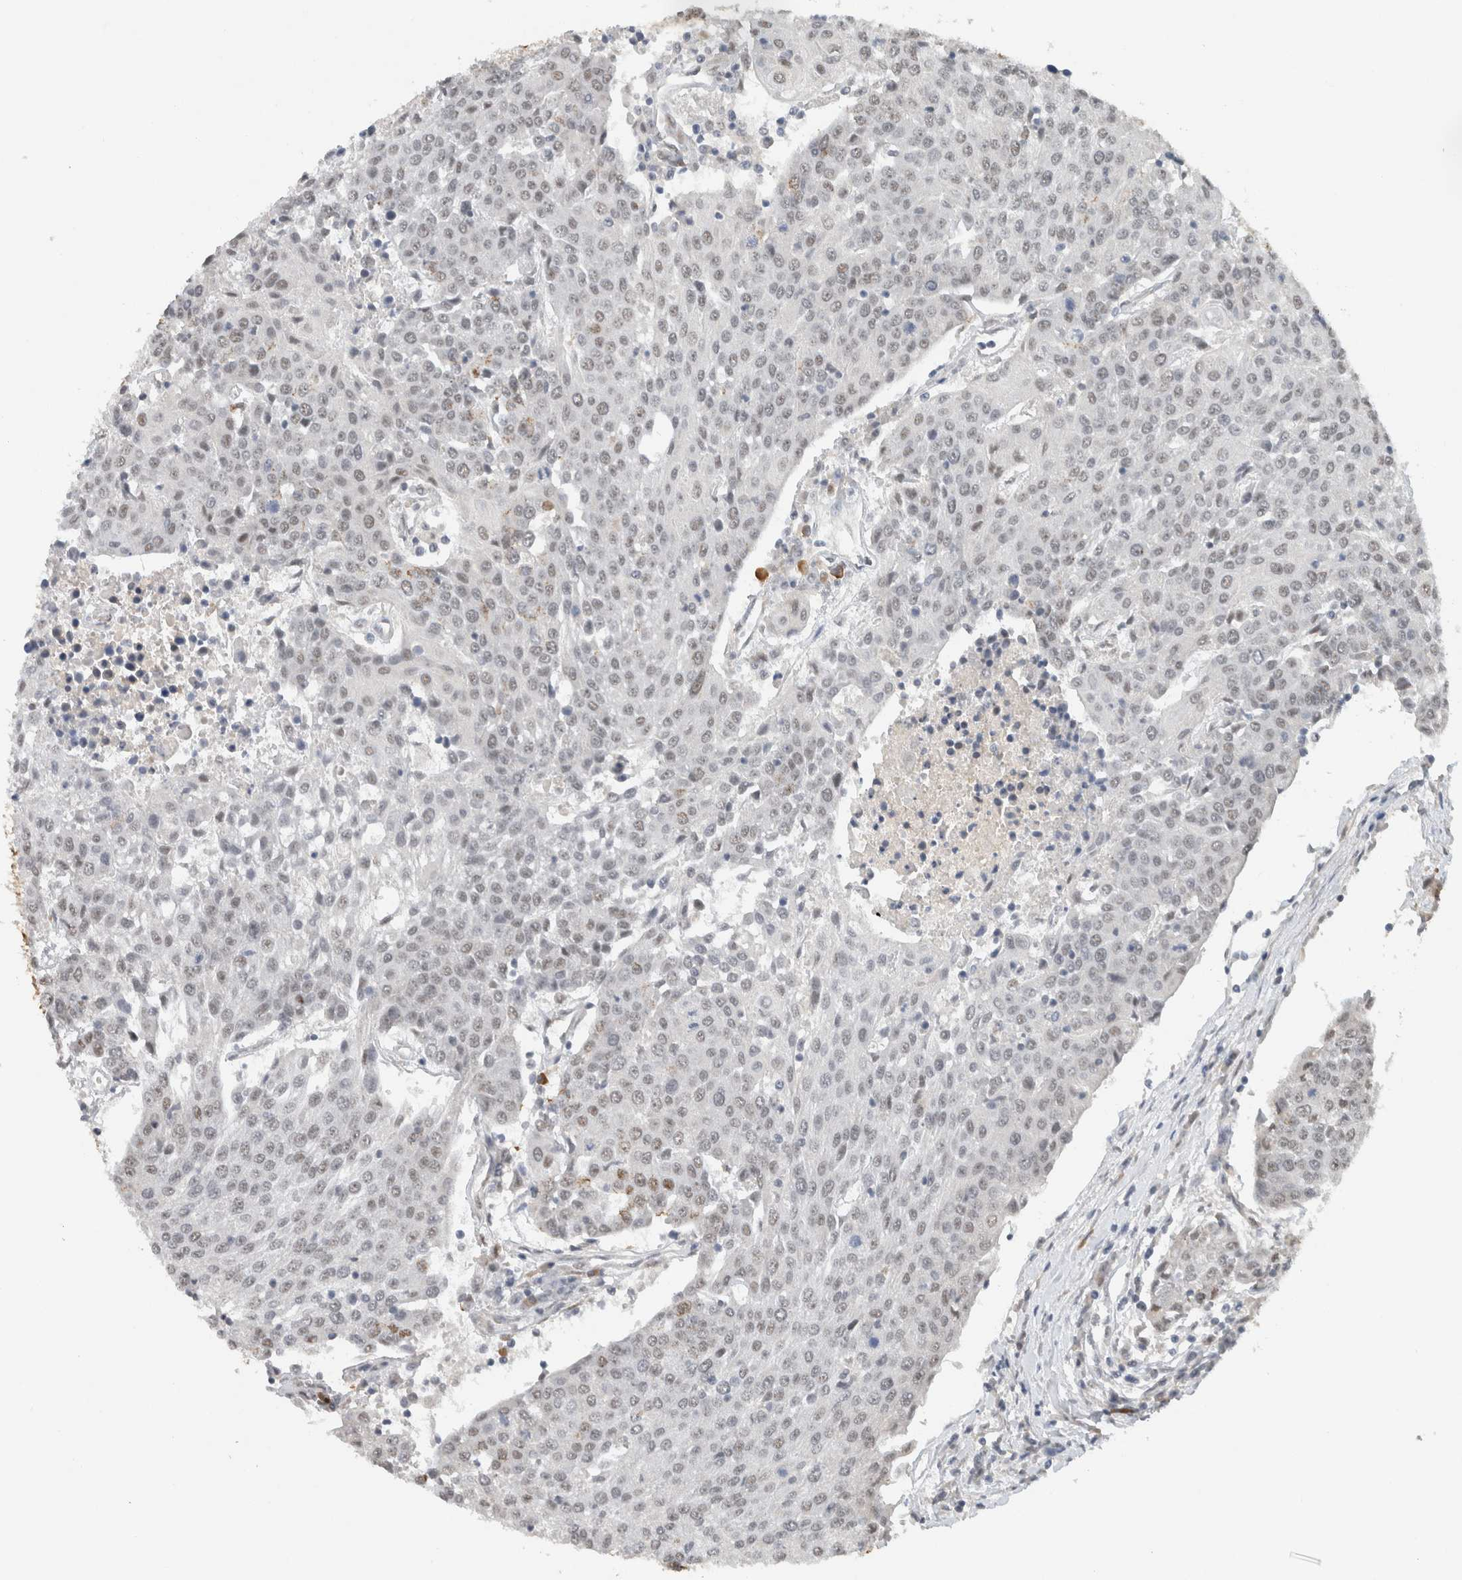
{"staining": {"intensity": "weak", "quantity": "<25%", "location": "nuclear"}, "tissue": "urothelial cancer", "cell_type": "Tumor cells", "image_type": "cancer", "snomed": [{"axis": "morphology", "description": "Urothelial carcinoma, High grade"}, {"axis": "topography", "description": "Urinary bladder"}], "caption": "The image exhibits no significant expression in tumor cells of high-grade urothelial carcinoma.", "gene": "DDX42", "patient": {"sex": "female", "age": 85}}